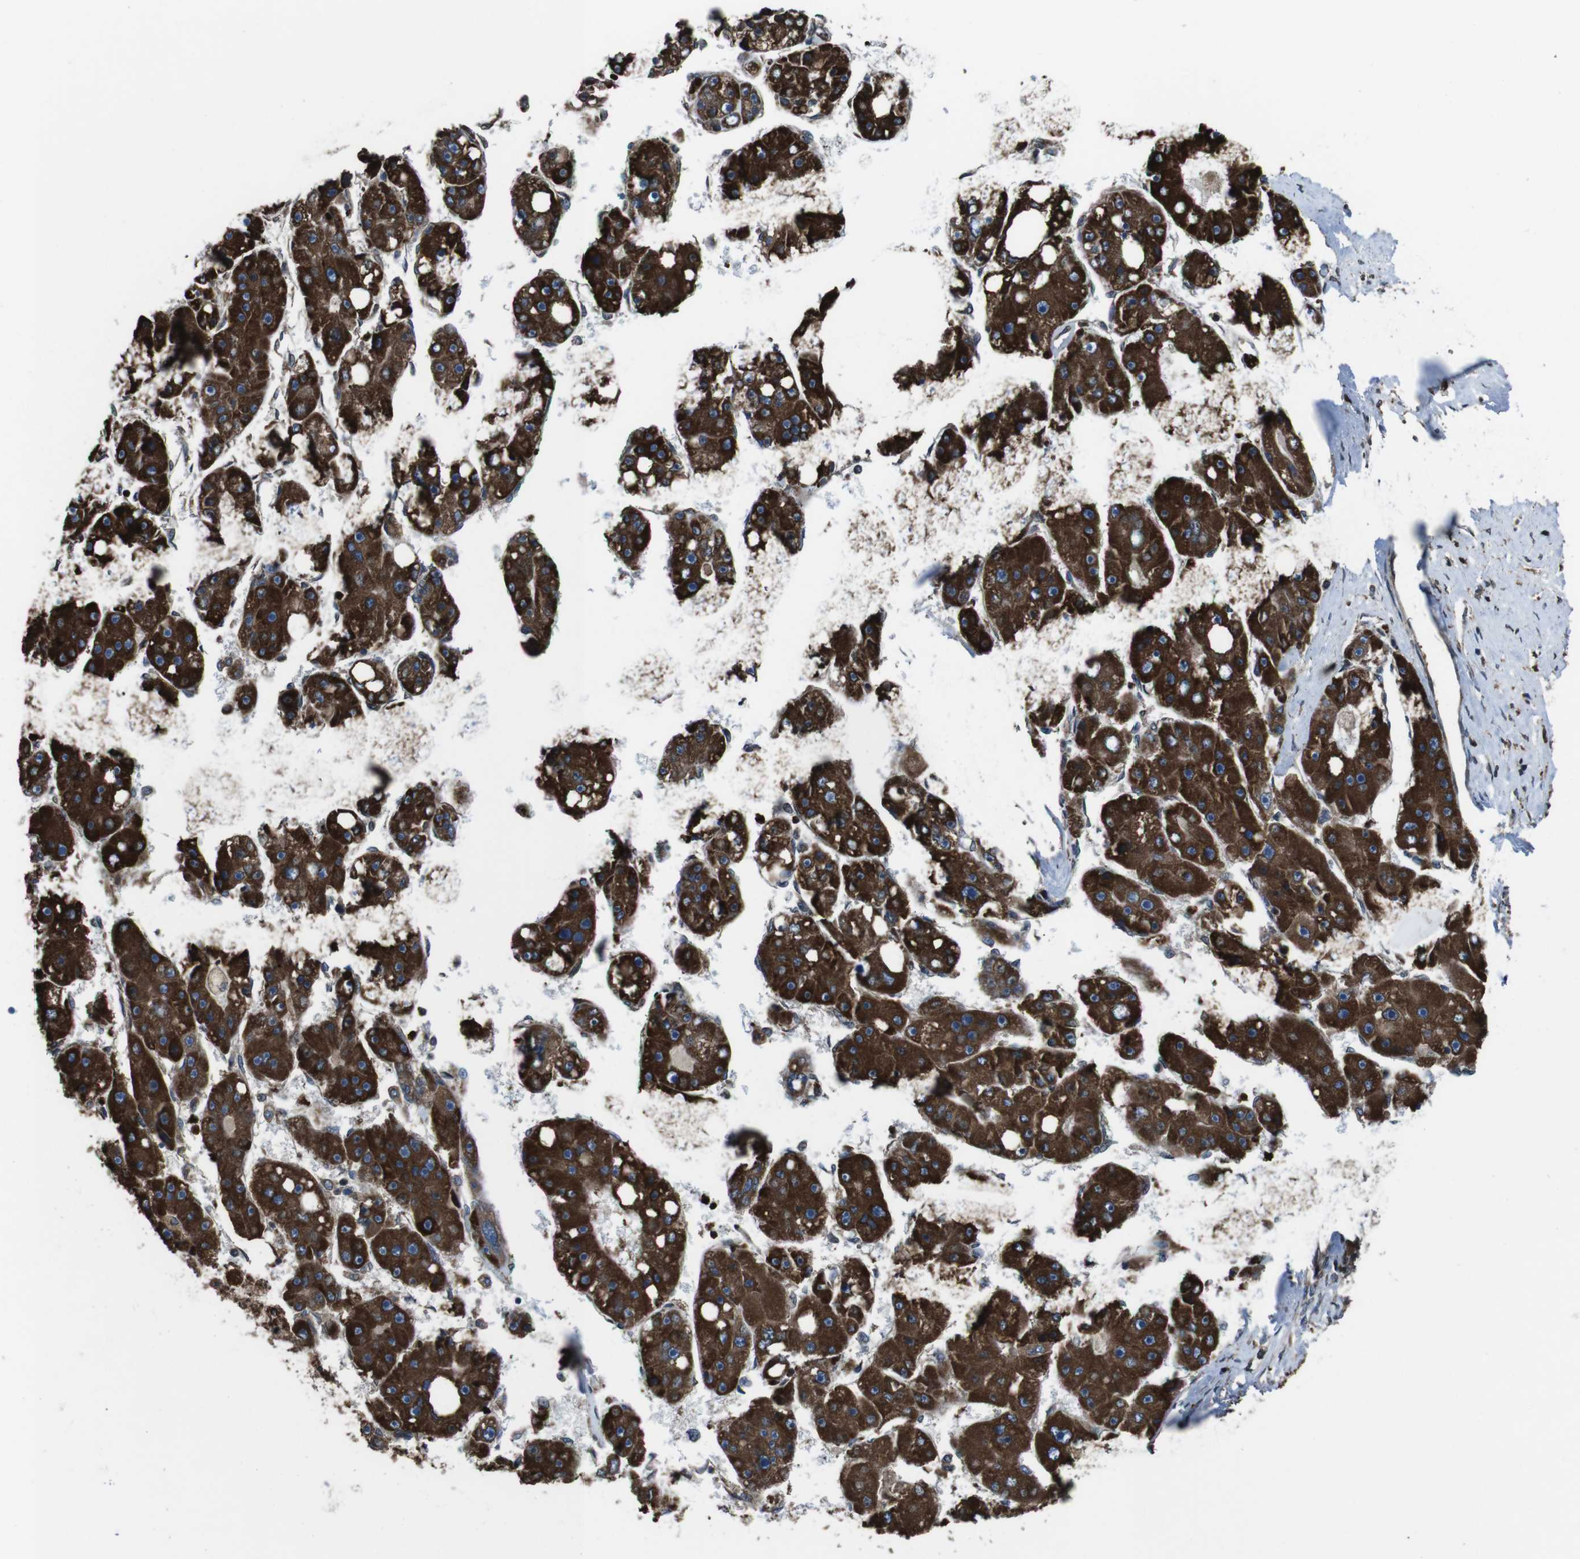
{"staining": {"intensity": "strong", "quantity": ">75%", "location": "cytoplasmic/membranous"}, "tissue": "liver cancer", "cell_type": "Tumor cells", "image_type": "cancer", "snomed": [{"axis": "morphology", "description": "Carcinoma, Hepatocellular, NOS"}, {"axis": "topography", "description": "Liver"}], "caption": "Human liver cancer stained with a protein marker reveals strong staining in tumor cells.", "gene": "APMAP", "patient": {"sex": "female", "age": 61}}